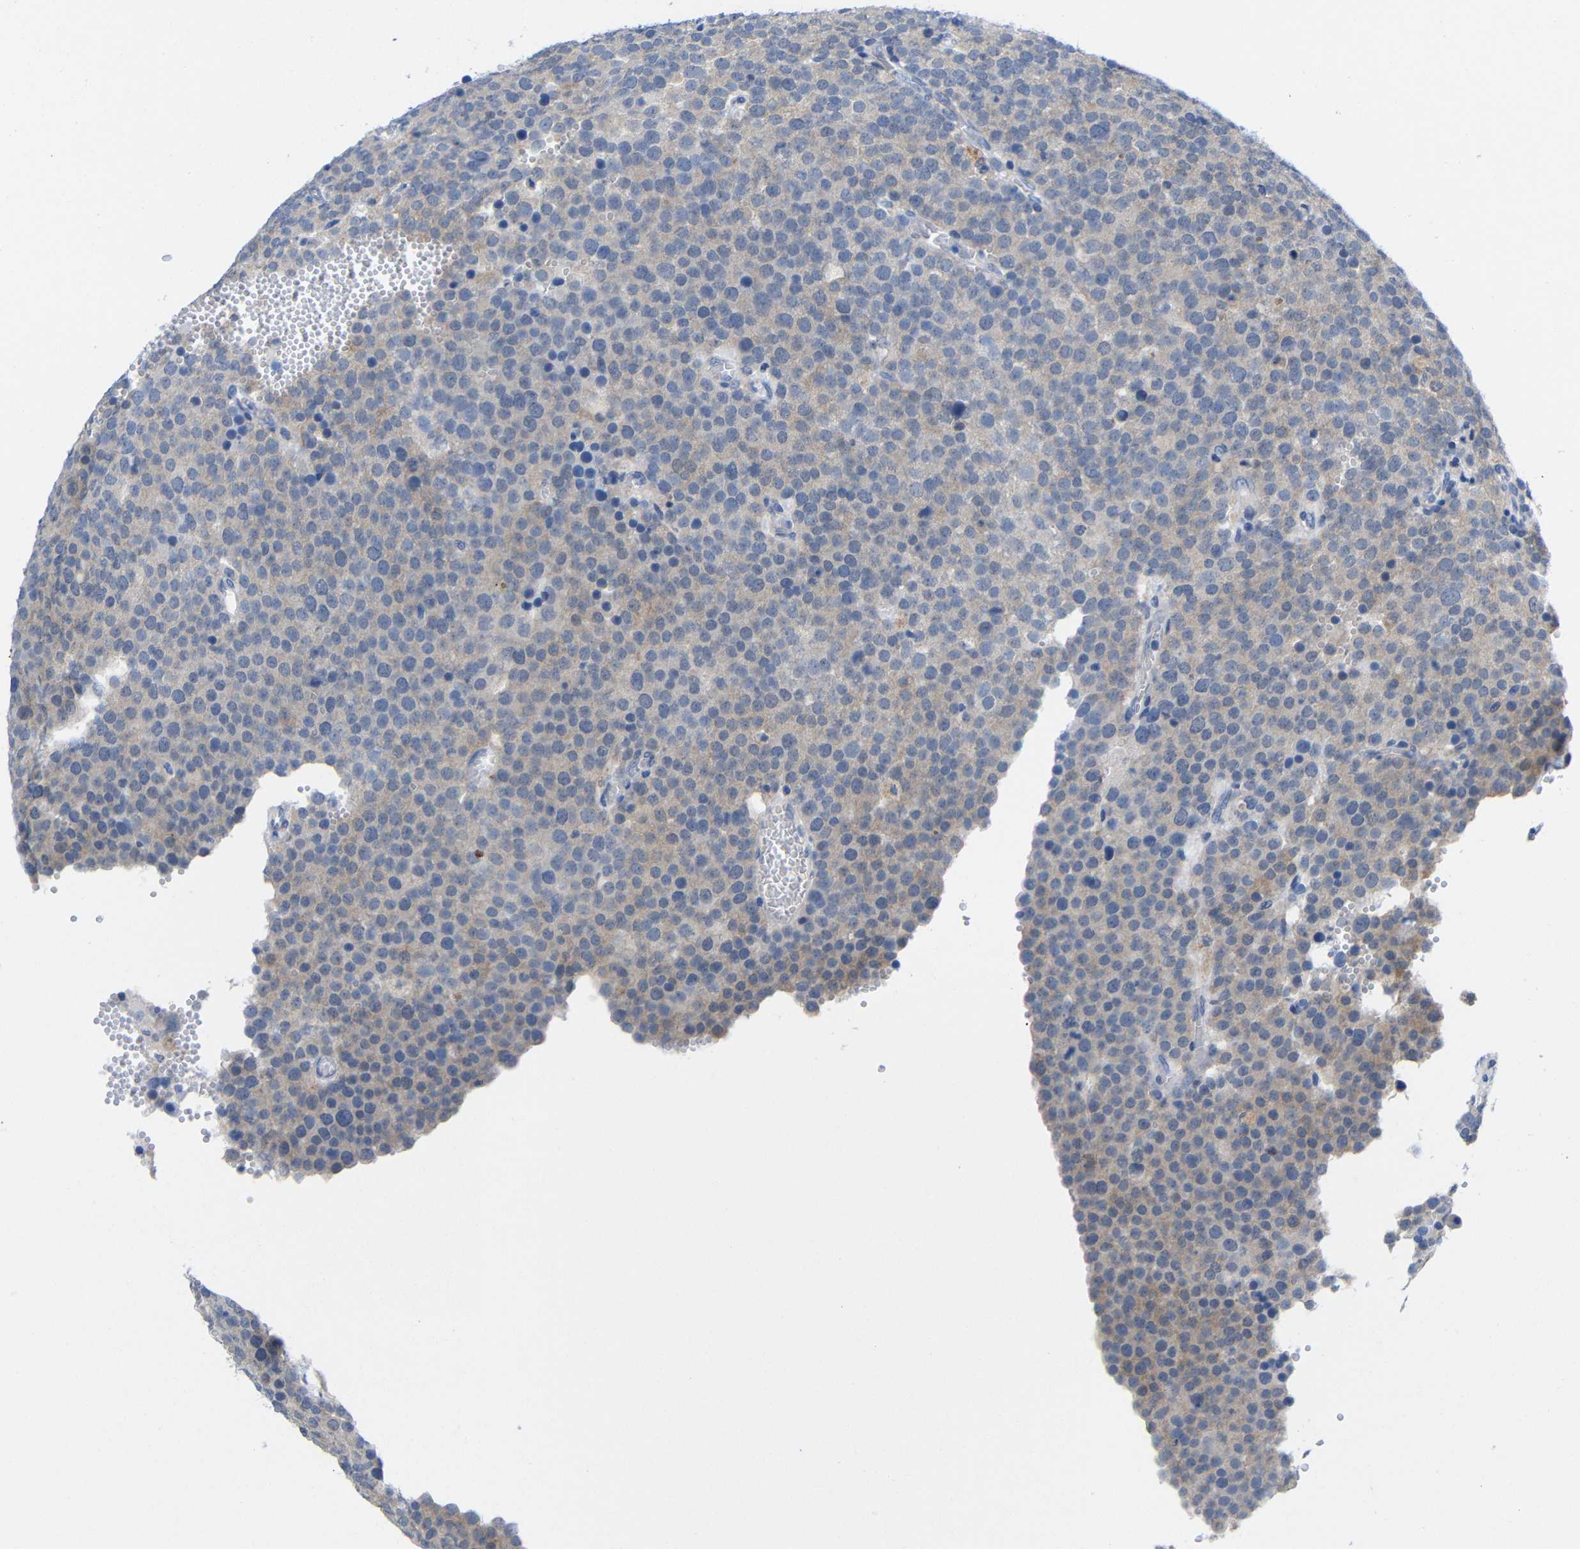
{"staining": {"intensity": "weak", "quantity": "25%-75%", "location": "cytoplasmic/membranous"}, "tissue": "testis cancer", "cell_type": "Tumor cells", "image_type": "cancer", "snomed": [{"axis": "morphology", "description": "Normal tissue, NOS"}, {"axis": "morphology", "description": "Seminoma, NOS"}, {"axis": "topography", "description": "Testis"}], "caption": "Seminoma (testis) stained for a protein (brown) exhibits weak cytoplasmic/membranous positive positivity in about 25%-75% of tumor cells.", "gene": "PEBP1", "patient": {"sex": "male", "age": 71}}